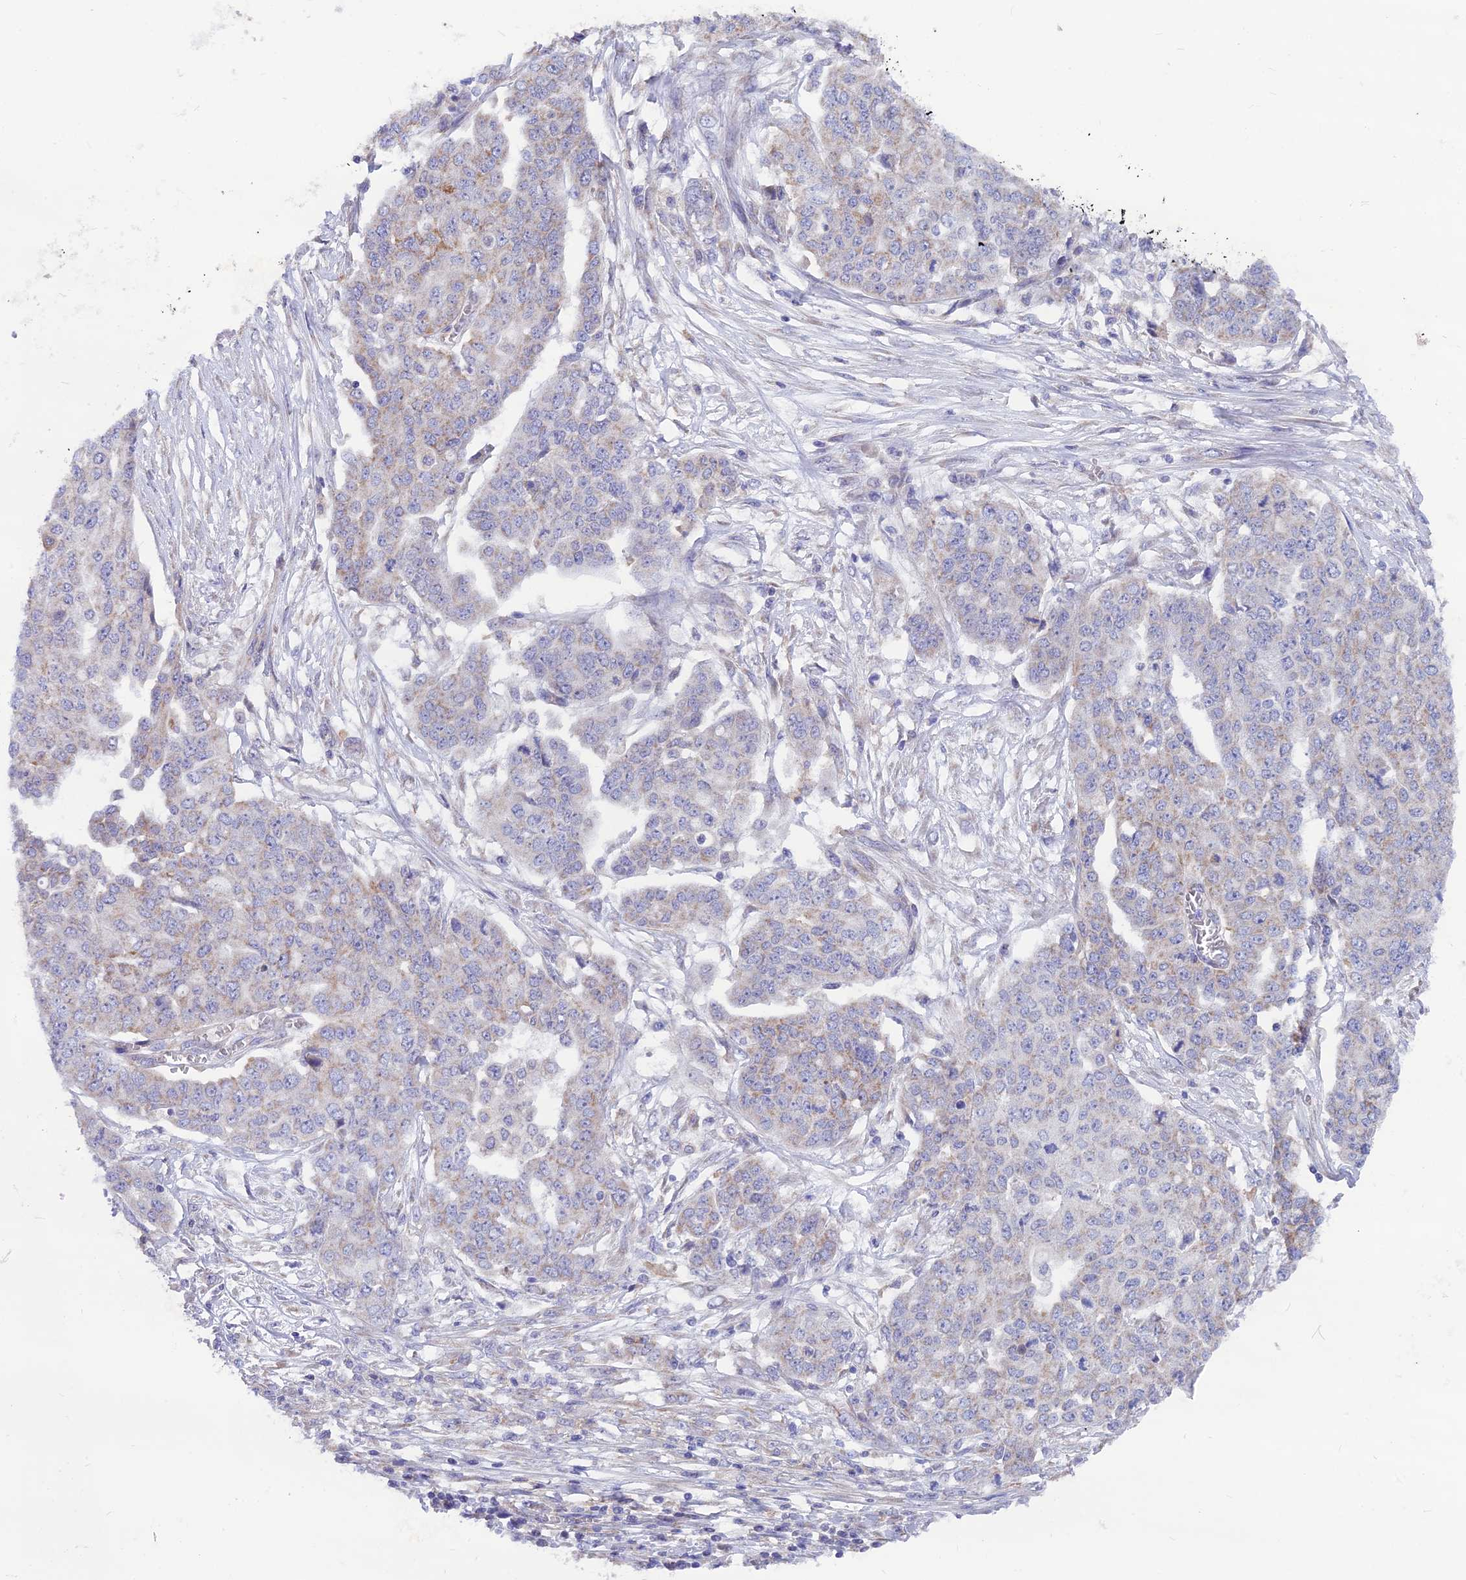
{"staining": {"intensity": "weak", "quantity": "<25%", "location": "cytoplasmic/membranous"}, "tissue": "ovarian cancer", "cell_type": "Tumor cells", "image_type": "cancer", "snomed": [{"axis": "morphology", "description": "Cystadenocarcinoma, serous, NOS"}, {"axis": "topography", "description": "Soft tissue"}, {"axis": "topography", "description": "Ovary"}], "caption": "High magnification brightfield microscopy of serous cystadenocarcinoma (ovarian) stained with DAB (3,3'-diaminobenzidine) (brown) and counterstained with hematoxylin (blue): tumor cells show no significant expression.", "gene": "PLAC9", "patient": {"sex": "female", "age": 57}}